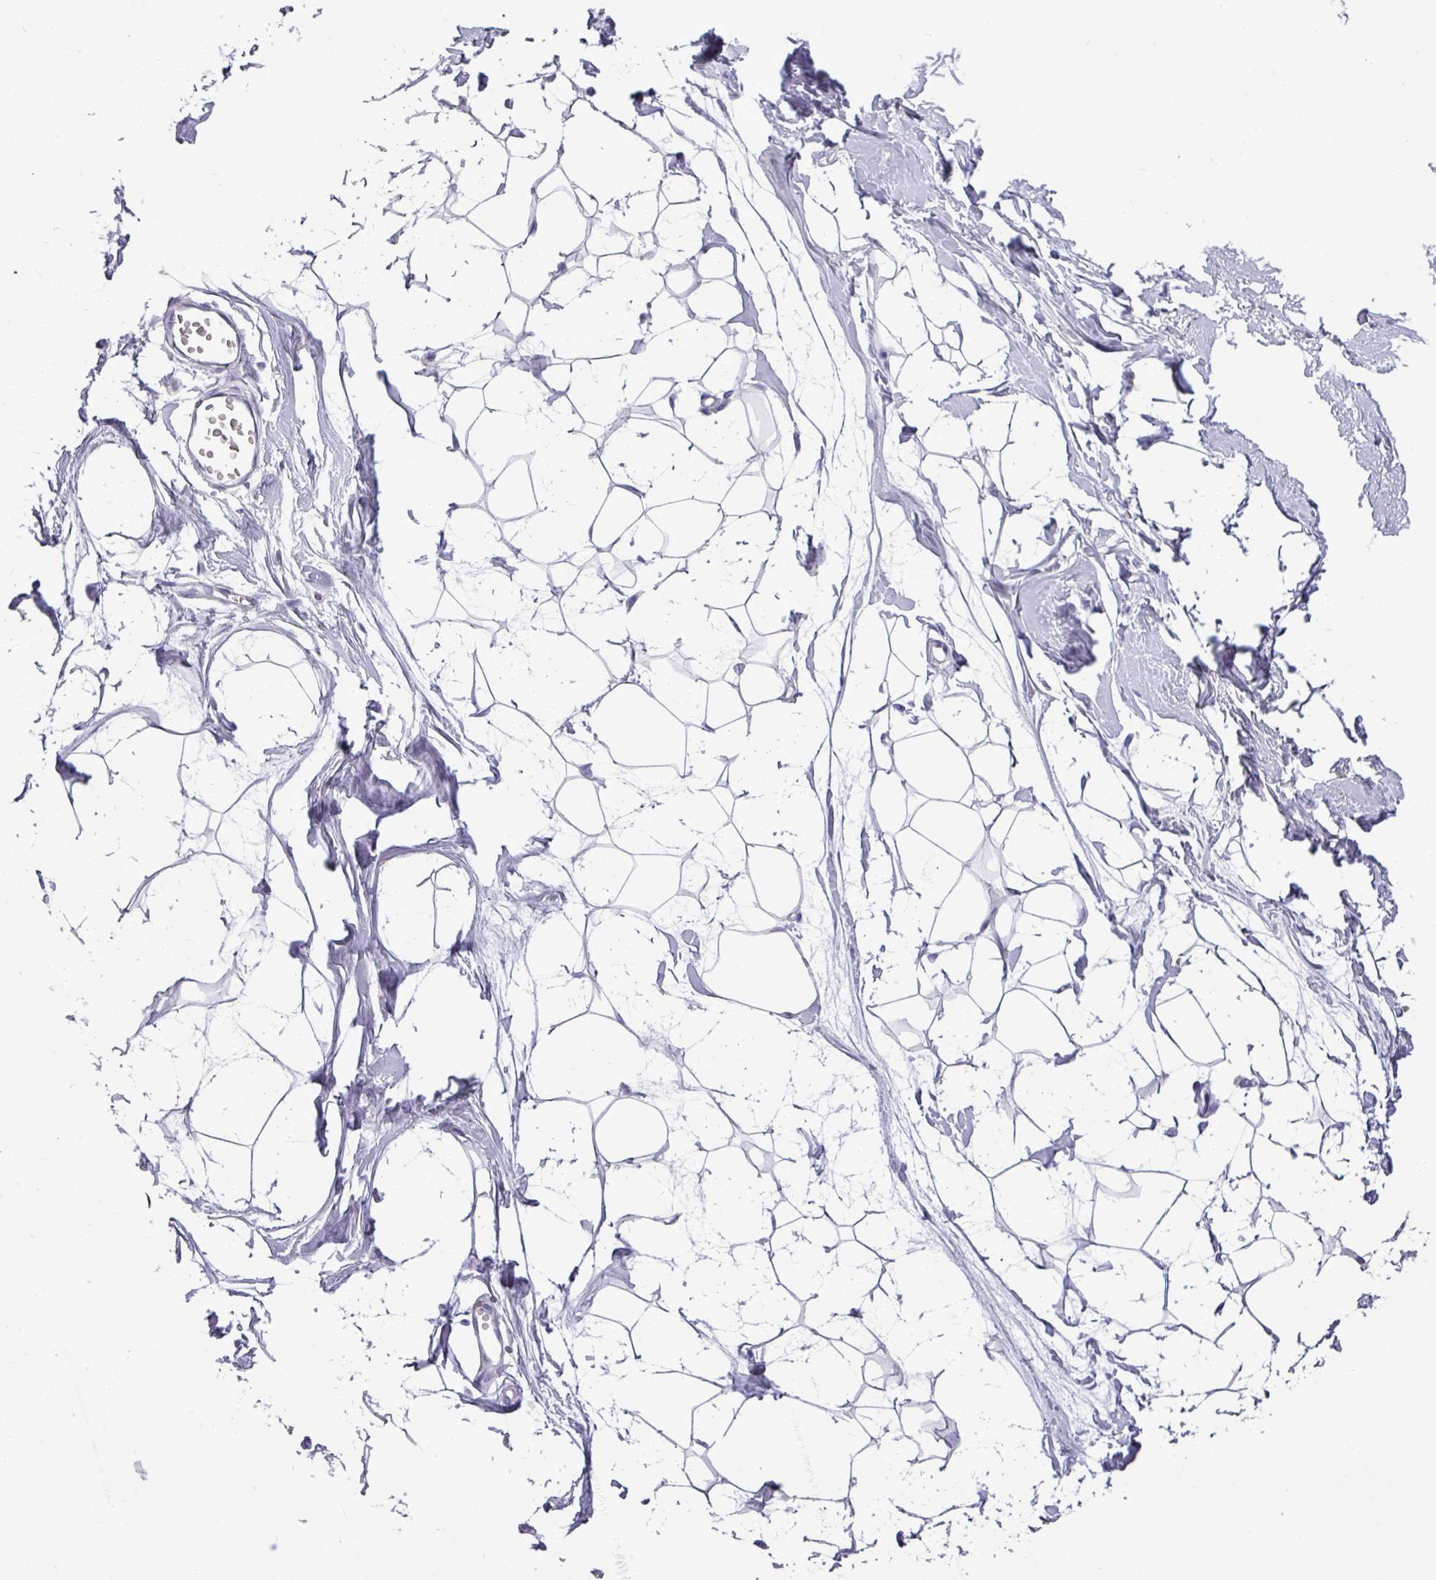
{"staining": {"intensity": "negative", "quantity": "none", "location": "none"}, "tissue": "breast", "cell_type": "Adipocytes", "image_type": "normal", "snomed": [{"axis": "morphology", "description": "Normal tissue, NOS"}, {"axis": "topography", "description": "Breast"}], "caption": "DAB (3,3'-diaminobenzidine) immunohistochemical staining of normal breast exhibits no significant expression in adipocytes.", "gene": "TMEM91", "patient": {"sex": "female", "age": 45}}